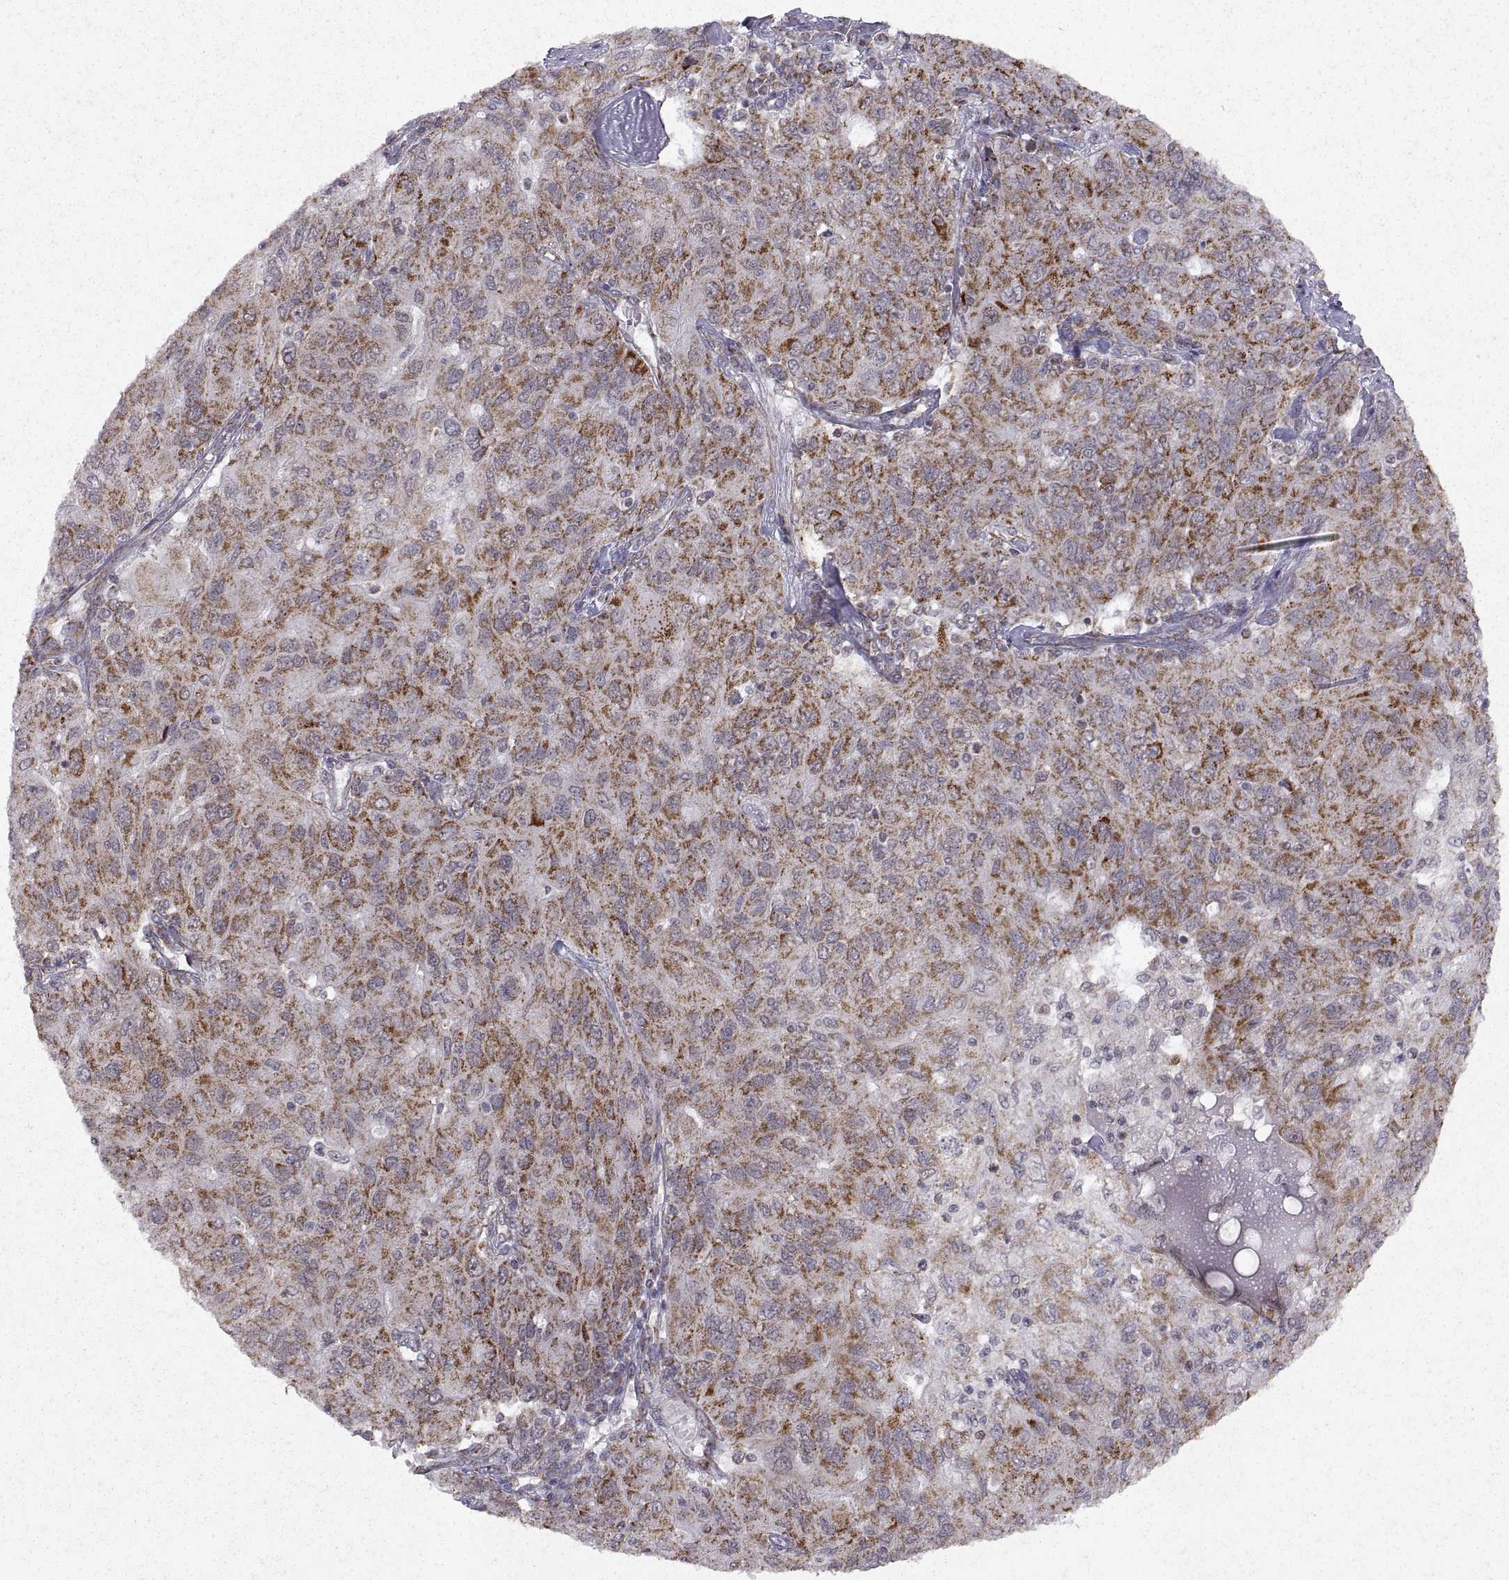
{"staining": {"intensity": "moderate", "quantity": "25%-75%", "location": "cytoplasmic/membranous"}, "tissue": "ovarian cancer", "cell_type": "Tumor cells", "image_type": "cancer", "snomed": [{"axis": "morphology", "description": "Carcinoma, endometroid"}, {"axis": "topography", "description": "Ovary"}], "caption": "A medium amount of moderate cytoplasmic/membranous positivity is present in about 25%-75% of tumor cells in endometroid carcinoma (ovarian) tissue.", "gene": "MANBAL", "patient": {"sex": "female", "age": 50}}